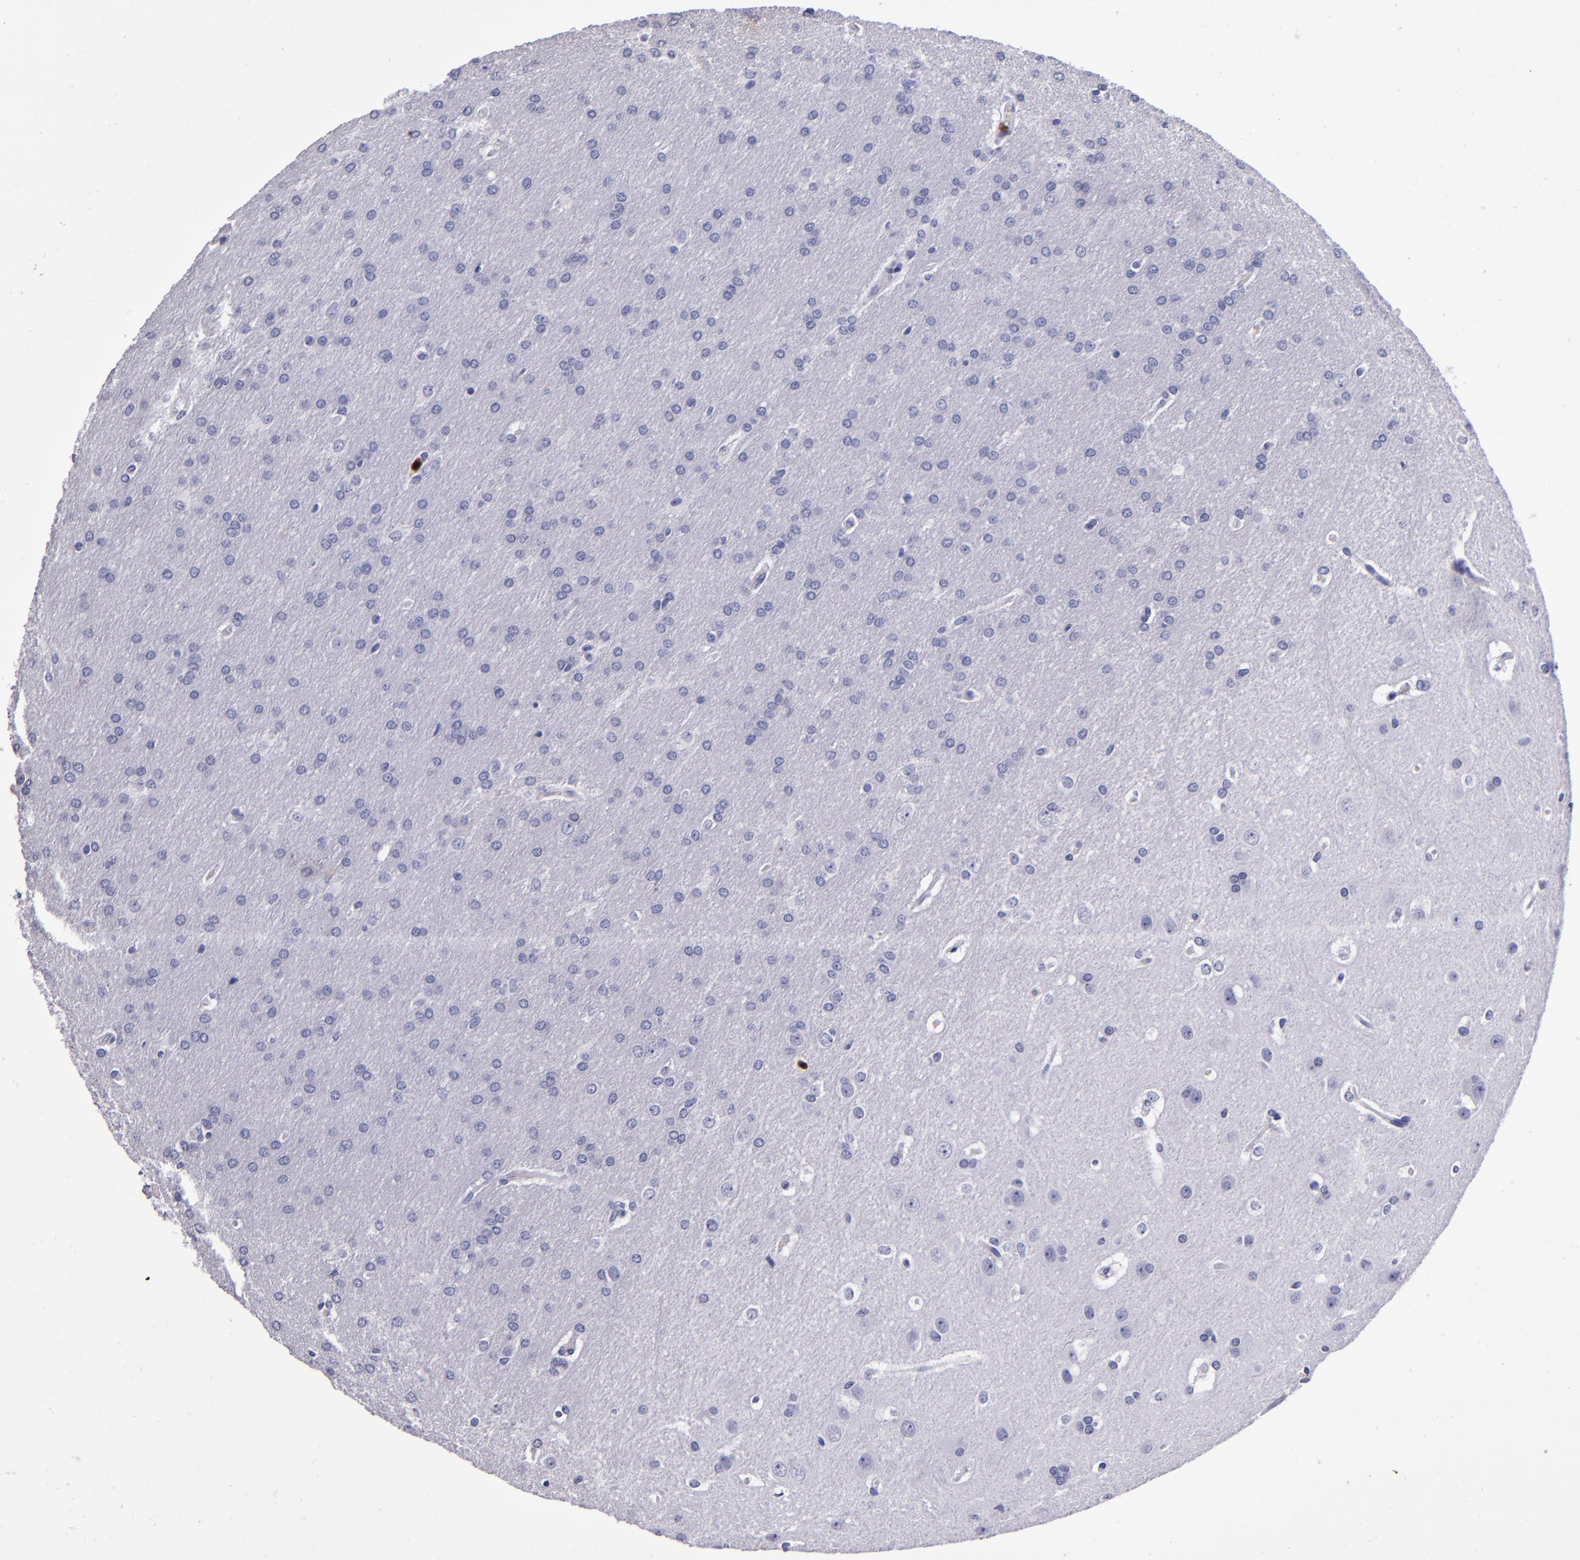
{"staining": {"intensity": "negative", "quantity": "none", "location": "none"}, "tissue": "glioma", "cell_type": "Tumor cells", "image_type": "cancer", "snomed": [{"axis": "morphology", "description": "Glioma, malignant, Low grade"}, {"axis": "topography", "description": "Brain"}], "caption": "Image shows no significant protein staining in tumor cells of malignant glioma (low-grade).", "gene": "S100A8", "patient": {"sex": "female", "age": 32}}